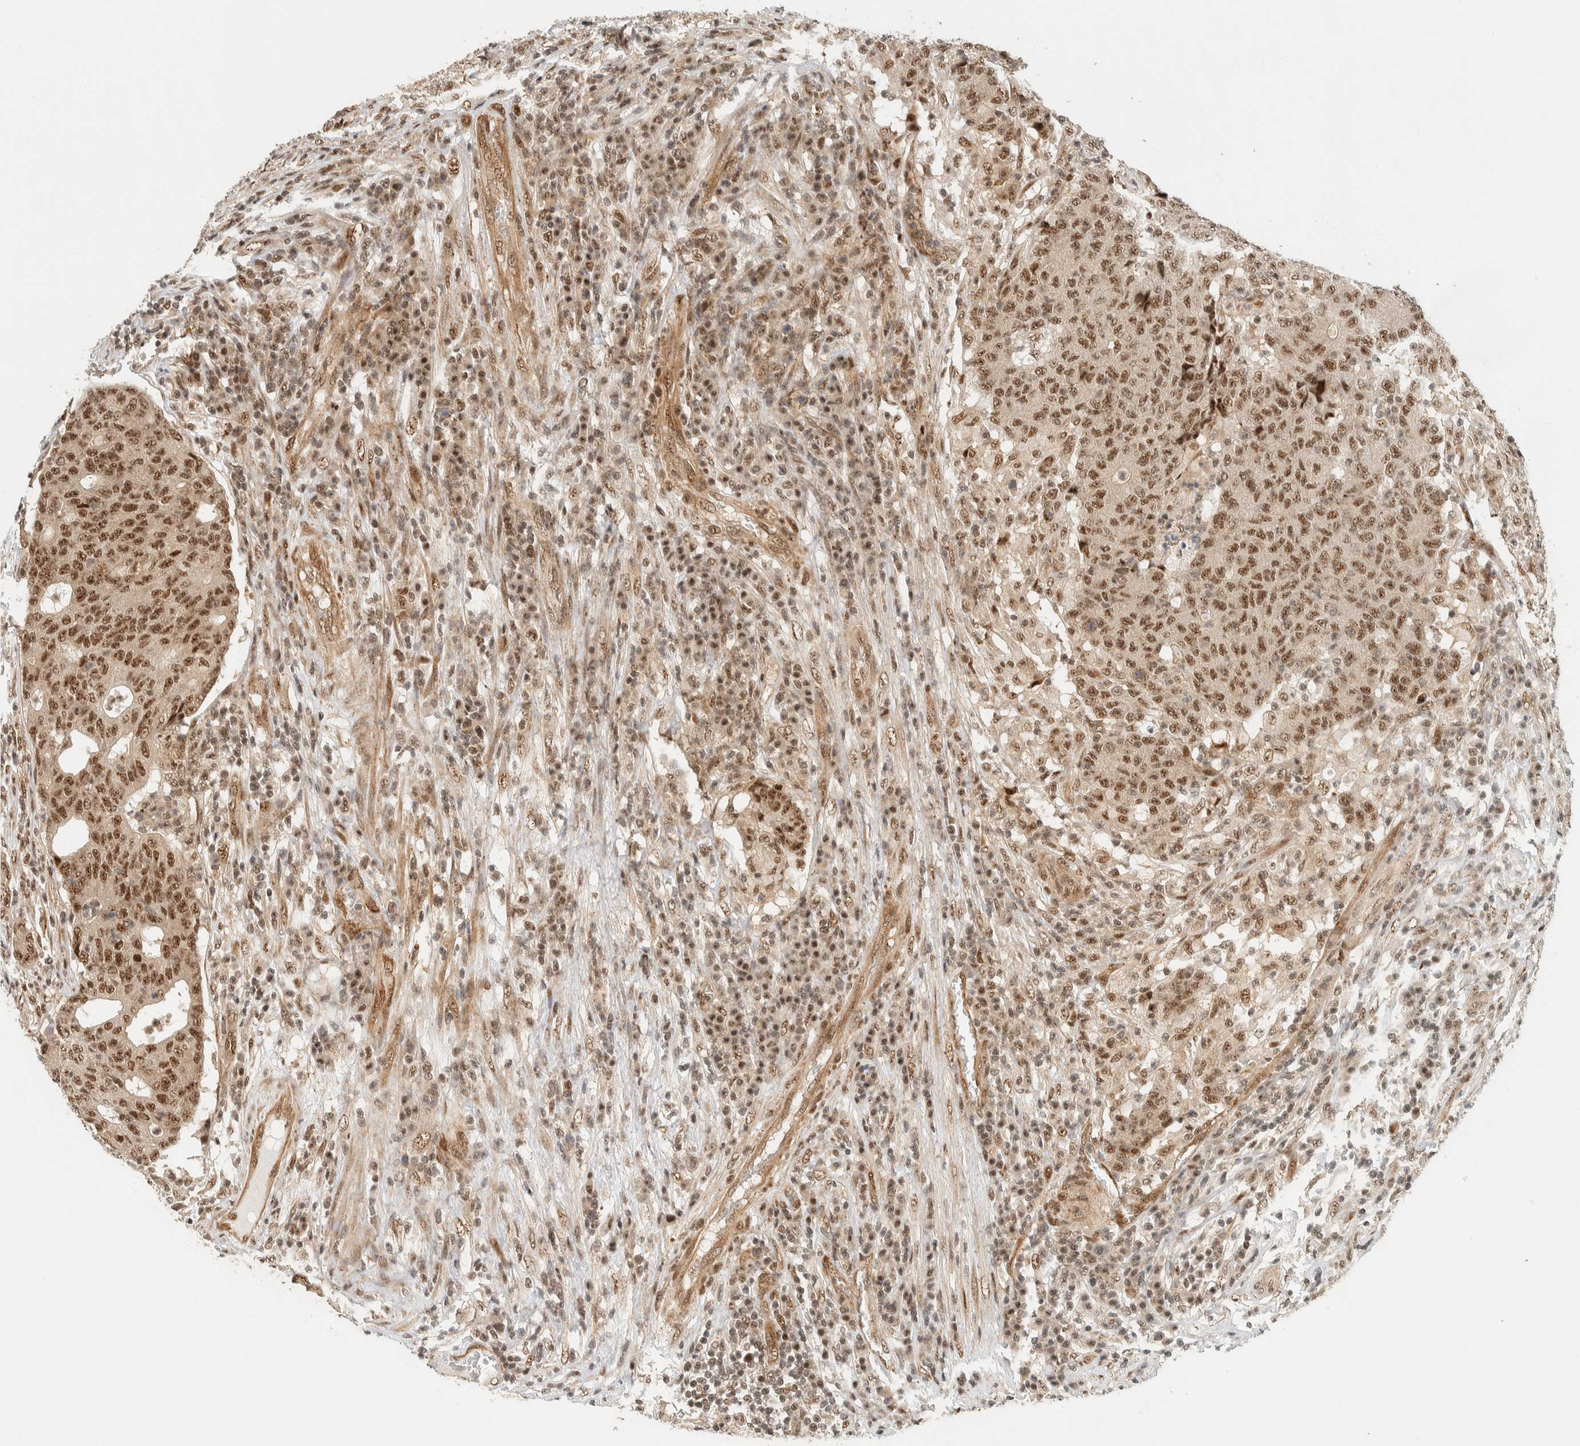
{"staining": {"intensity": "moderate", "quantity": ">75%", "location": "nuclear"}, "tissue": "colorectal cancer", "cell_type": "Tumor cells", "image_type": "cancer", "snomed": [{"axis": "morphology", "description": "Normal tissue, NOS"}, {"axis": "morphology", "description": "Adenocarcinoma, NOS"}, {"axis": "topography", "description": "Colon"}], "caption": "IHC image of neoplastic tissue: adenocarcinoma (colorectal) stained using IHC demonstrates medium levels of moderate protein expression localized specifically in the nuclear of tumor cells, appearing as a nuclear brown color.", "gene": "SIK1", "patient": {"sex": "female", "age": 75}}